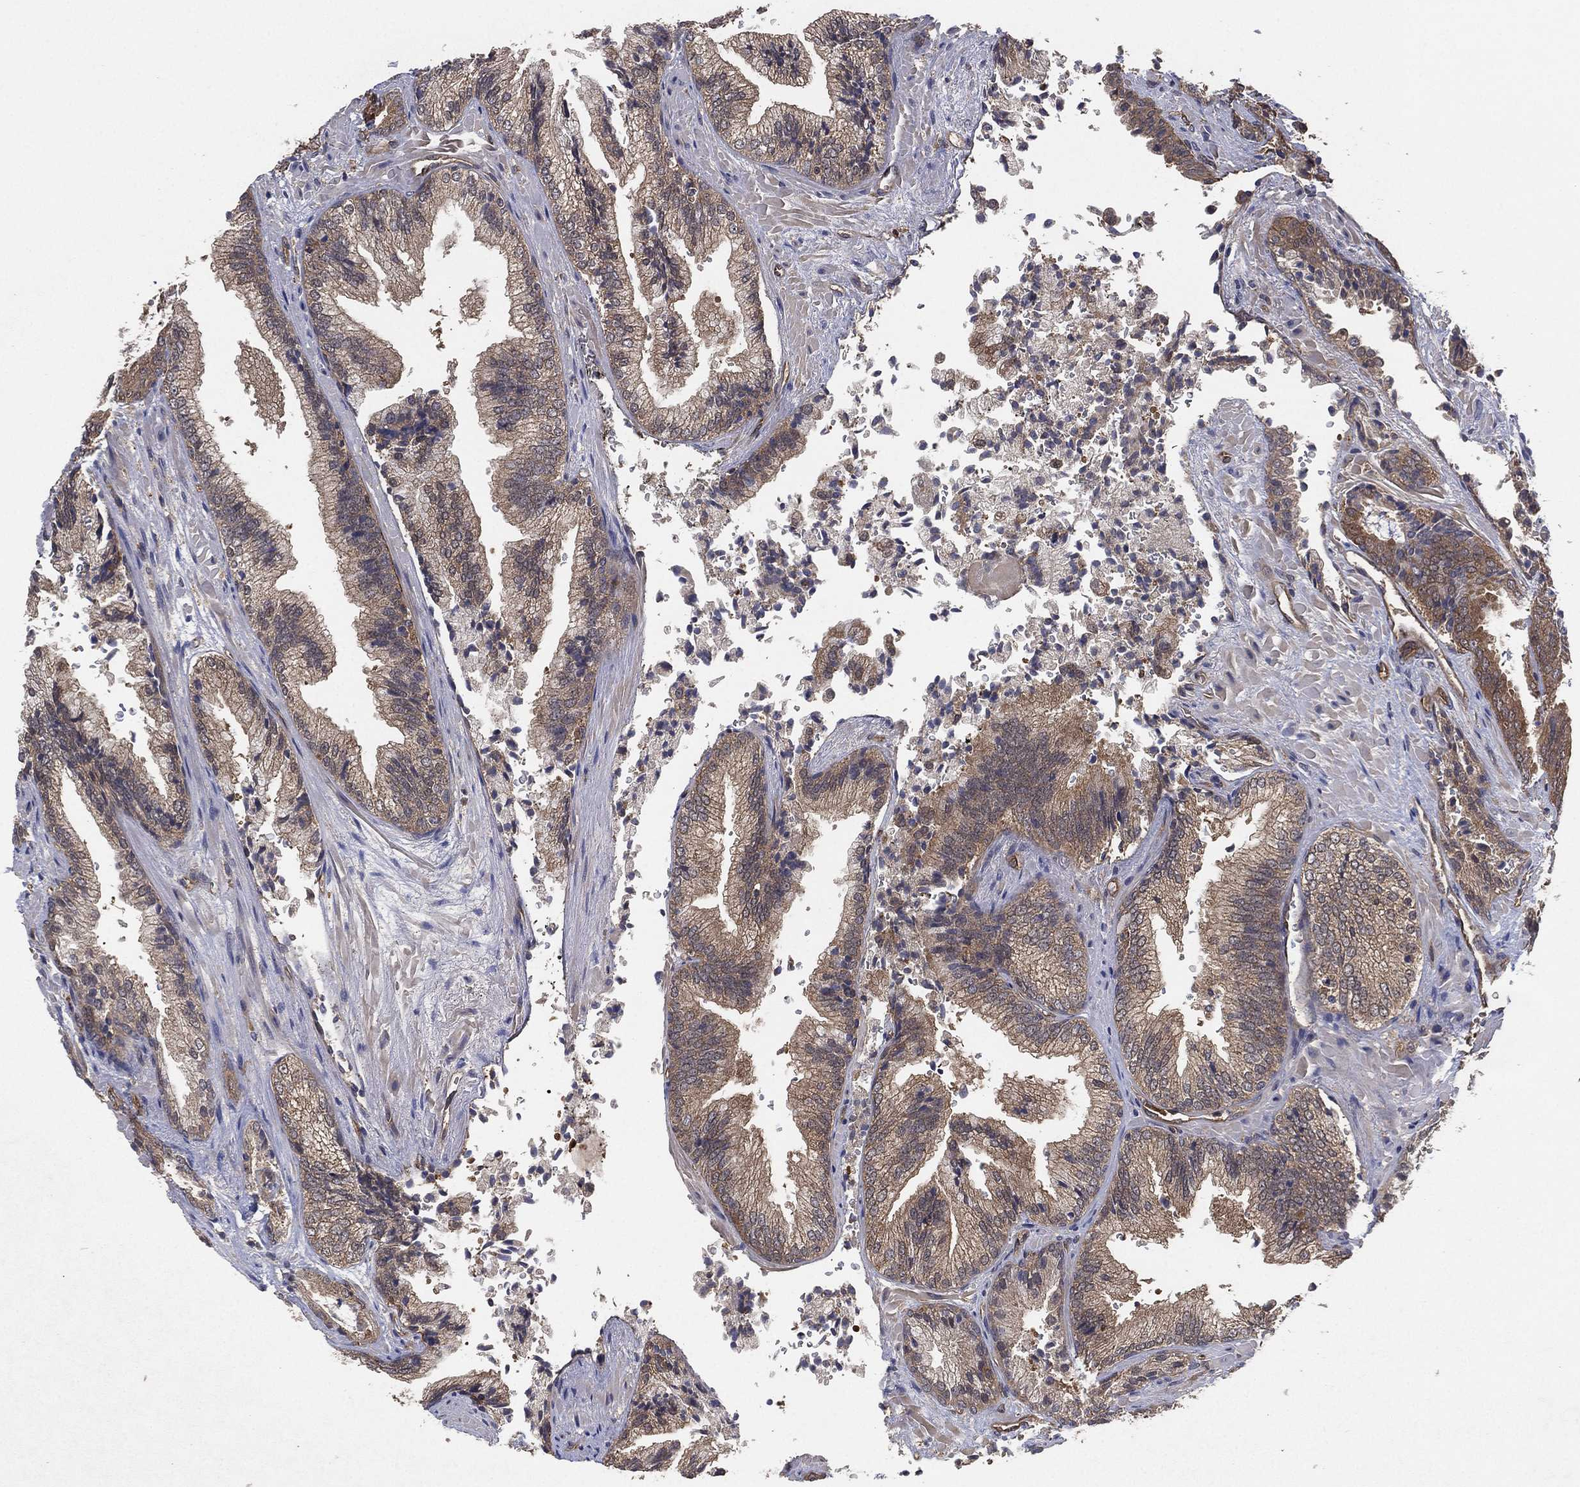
{"staining": {"intensity": "moderate", "quantity": "<25%", "location": "cytoplasmic/membranous"}, "tissue": "prostate cancer", "cell_type": "Tumor cells", "image_type": "cancer", "snomed": [{"axis": "morphology", "description": "Adenocarcinoma, Low grade"}, {"axis": "topography", "description": "Prostate"}], "caption": "The photomicrograph shows a brown stain indicating the presence of a protein in the cytoplasmic/membranous of tumor cells in prostate cancer.", "gene": "PSMG4", "patient": {"sex": "male", "age": 68}}